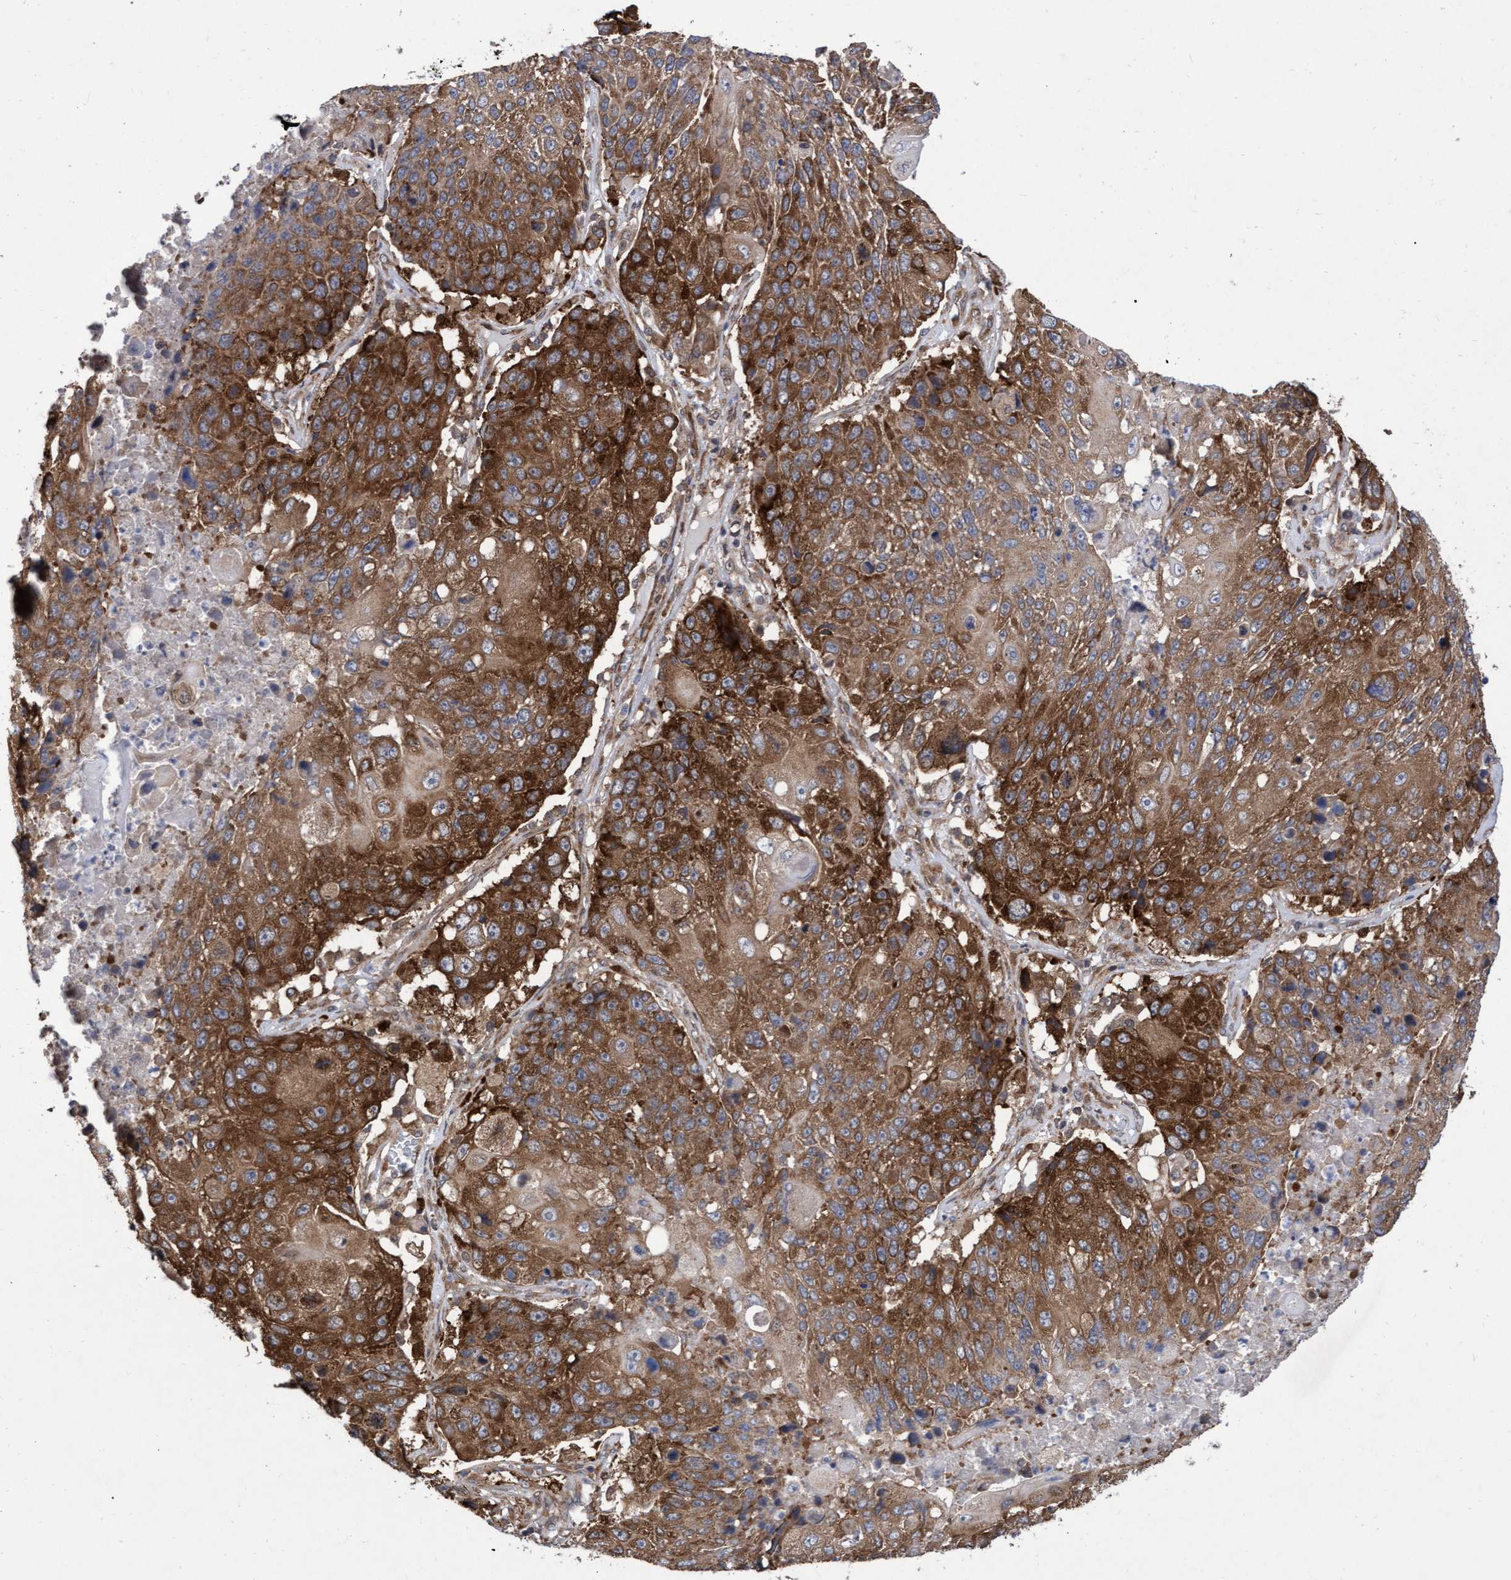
{"staining": {"intensity": "strong", "quantity": ">75%", "location": "cytoplasmic/membranous"}, "tissue": "lung cancer", "cell_type": "Tumor cells", "image_type": "cancer", "snomed": [{"axis": "morphology", "description": "Squamous cell carcinoma, NOS"}, {"axis": "topography", "description": "Lung"}], "caption": "Squamous cell carcinoma (lung) stained for a protein (brown) displays strong cytoplasmic/membranous positive positivity in approximately >75% of tumor cells.", "gene": "ABCF2", "patient": {"sex": "male", "age": 61}}